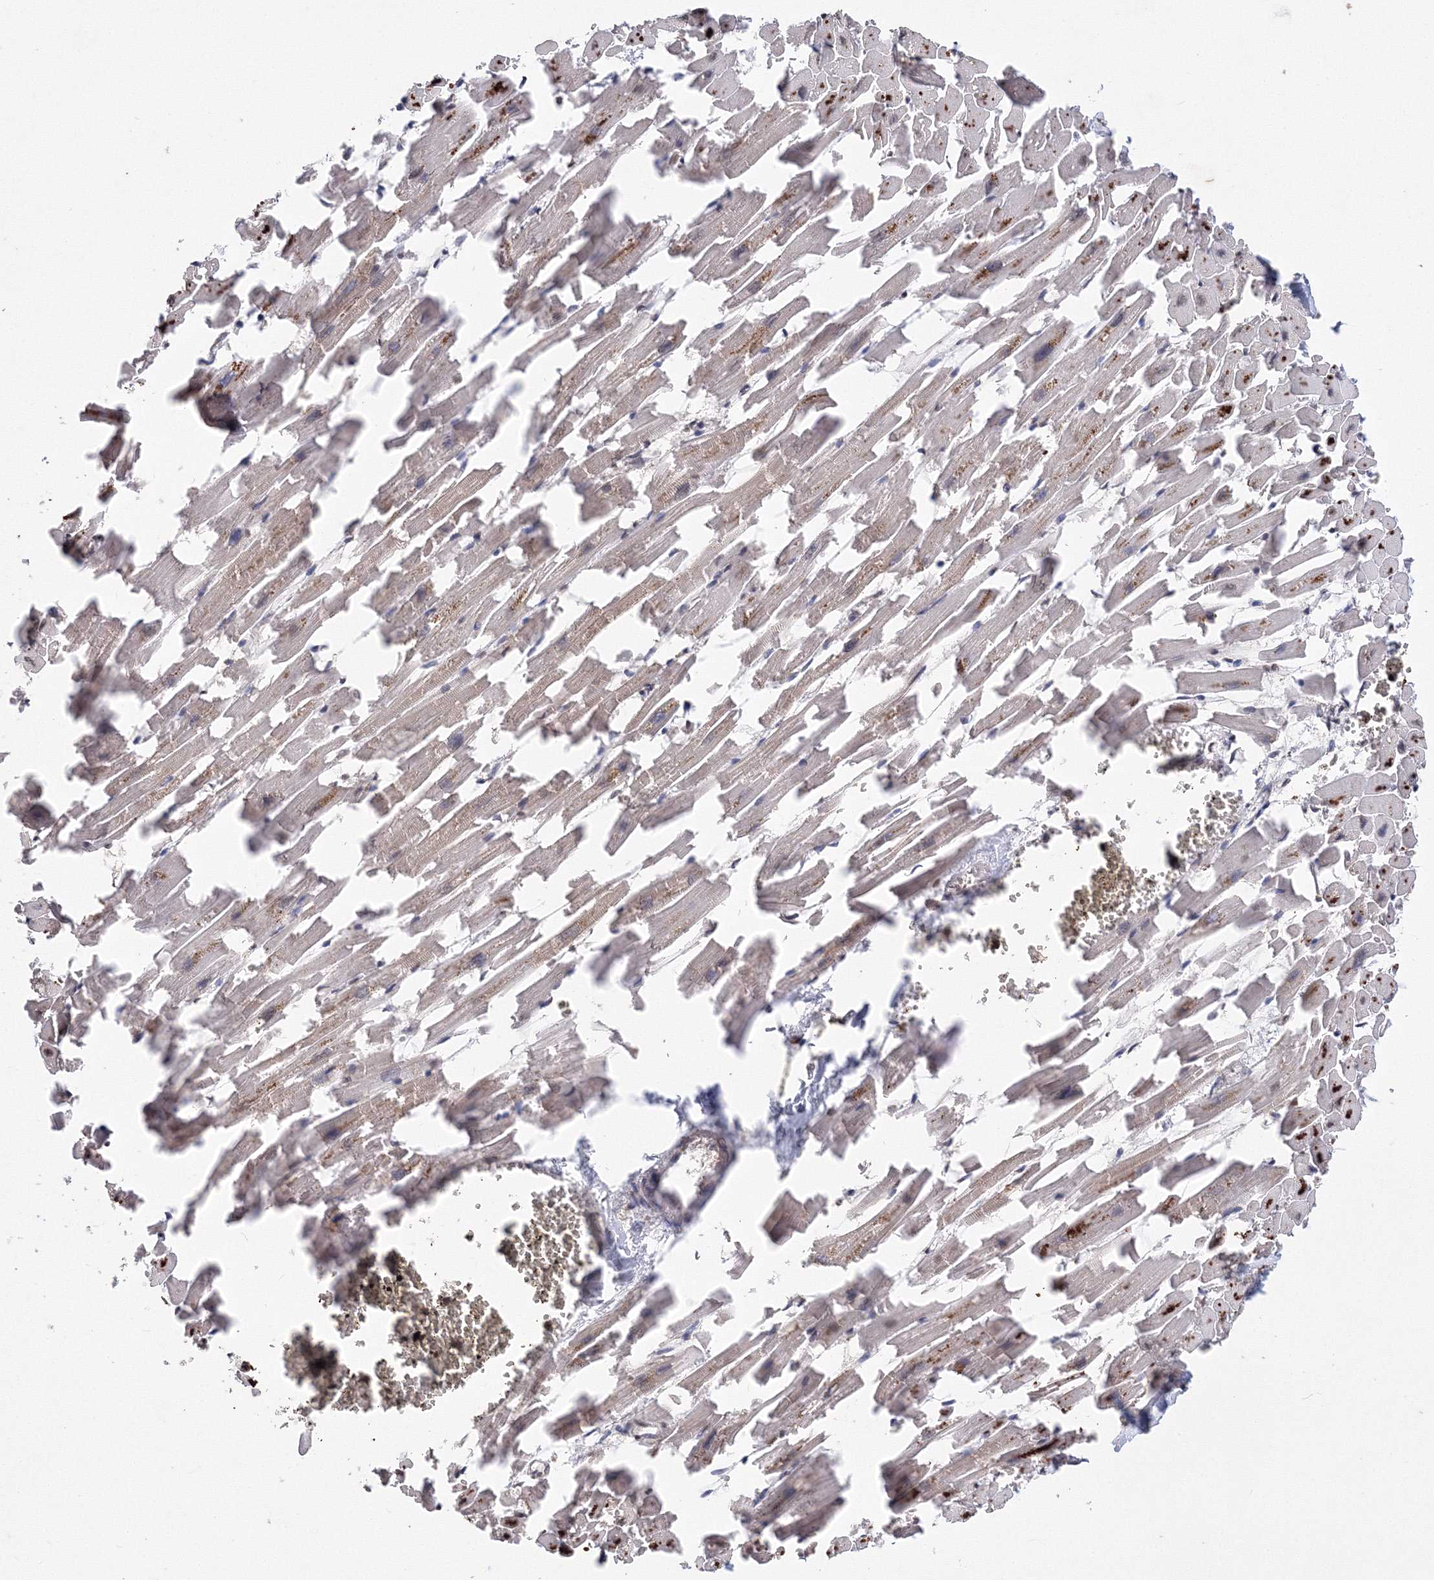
{"staining": {"intensity": "moderate", "quantity": "25%-75%", "location": "cytoplasmic/membranous,nuclear"}, "tissue": "heart muscle", "cell_type": "Cardiomyocytes", "image_type": "normal", "snomed": [{"axis": "morphology", "description": "Normal tissue, NOS"}, {"axis": "topography", "description": "Heart"}], "caption": "Benign heart muscle displays moderate cytoplasmic/membranous,nuclear staining in approximately 25%-75% of cardiomyocytes, visualized by immunohistochemistry. (DAB IHC with brightfield microscopy, high magnification).", "gene": "GPN1", "patient": {"sex": "female", "age": 64}}